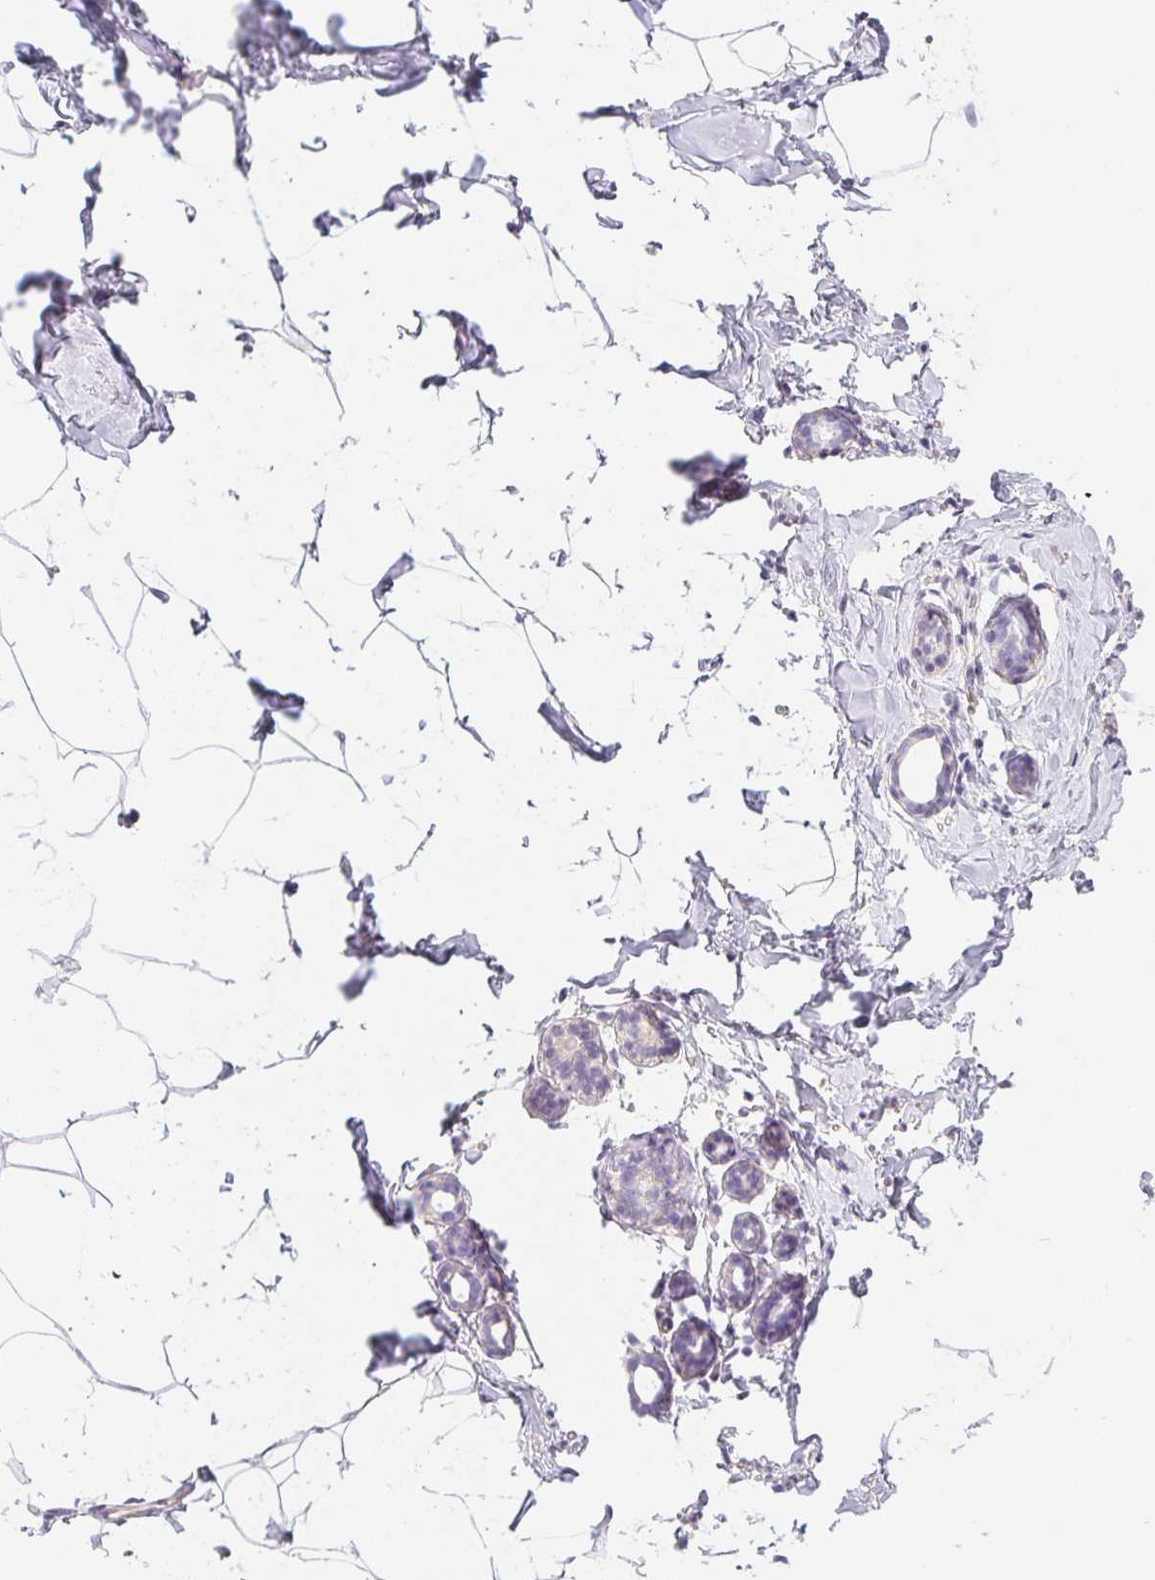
{"staining": {"intensity": "negative", "quantity": "none", "location": "none"}, "tissue": "breast", "cell_type": "Adipocytes", "image_type": "normal", "snomed": [{"axis": "morphology", "description": "Normal tissue, NOS"}, {"axis": "topography", "description": "Breast"}], "caption": "Human breast stained for a protein using IHC demonstrates no staining in adipocytes.", "gene": "PNLIP", "patient": {"sex": "female", "age": 32}}